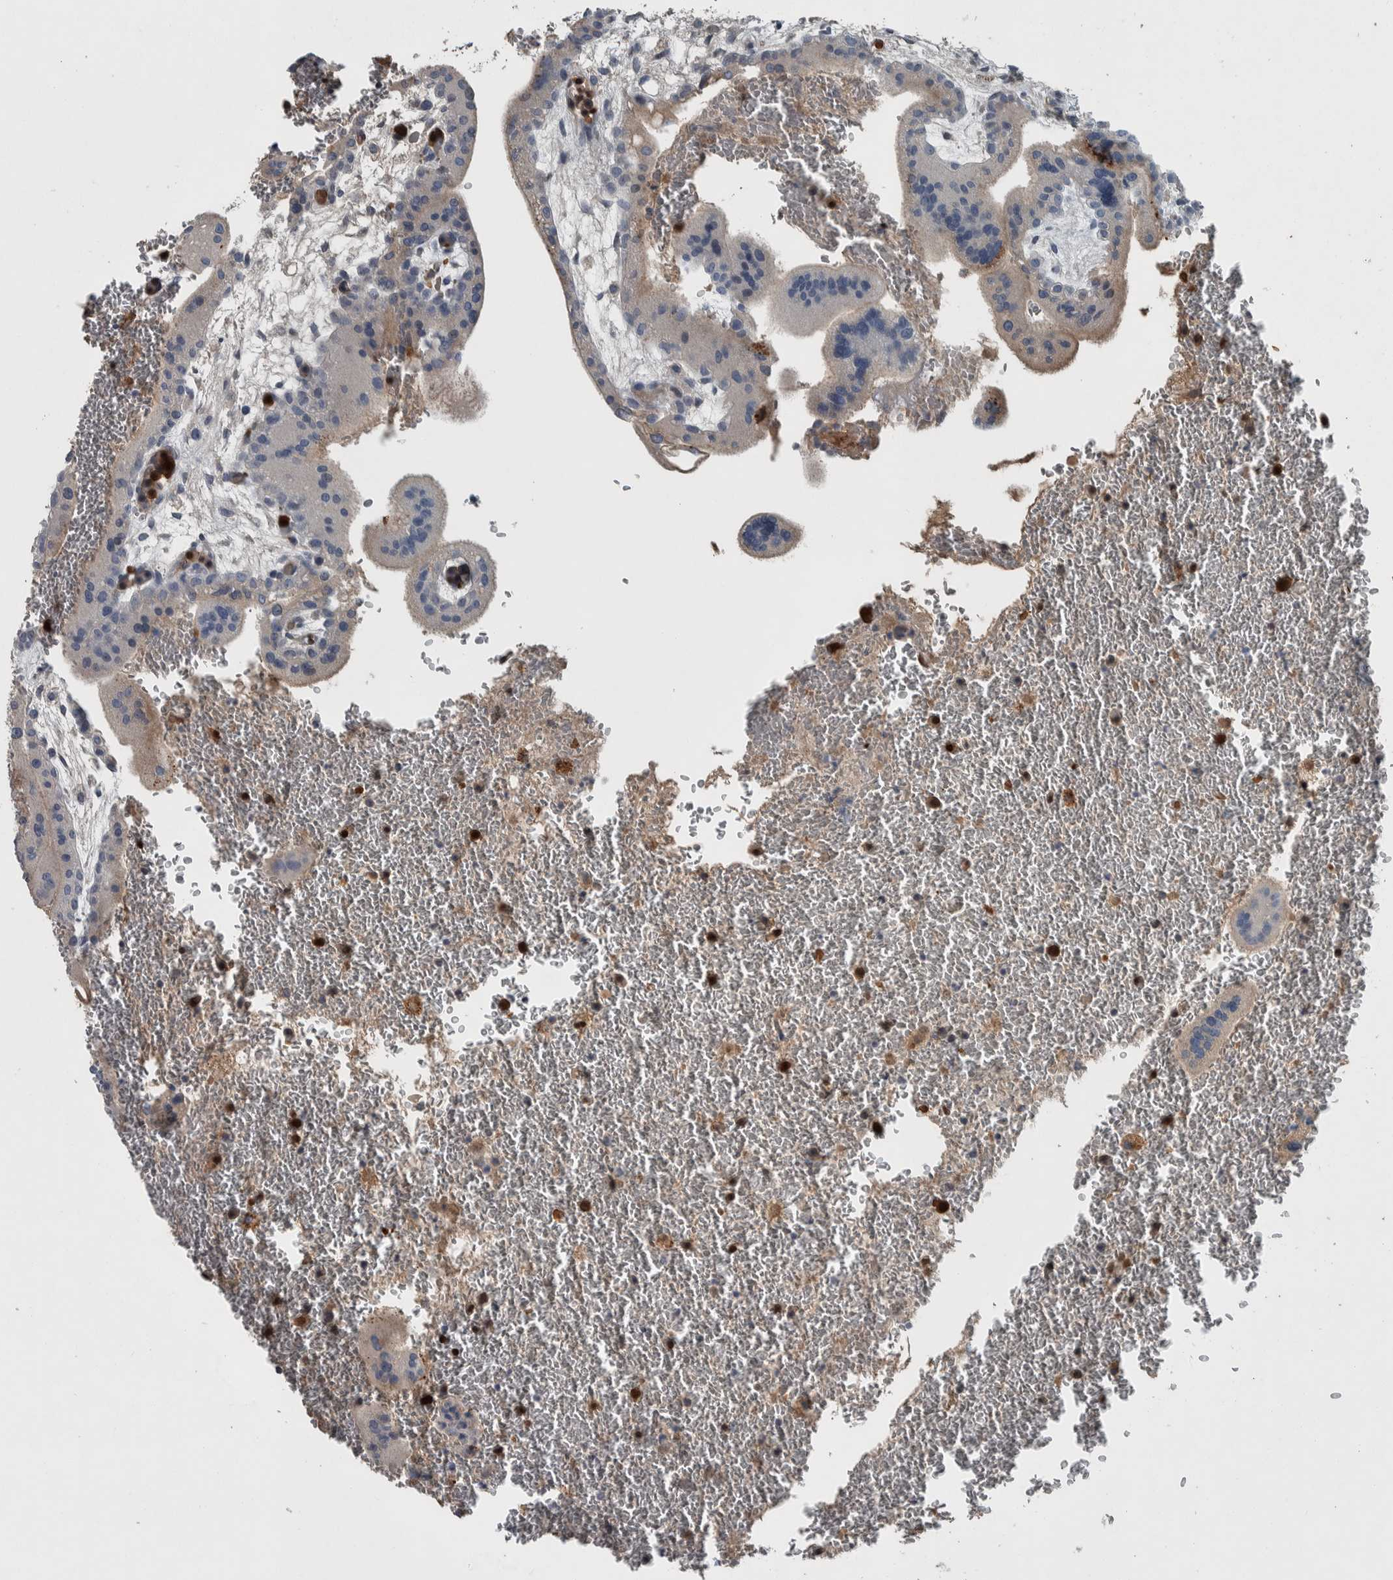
{"staining": {"intensity": "moderate", "quantity": "25%-75%", "location": "cytoplasmic/membranous"}, "tissue": "placenta", "cell_type": "Trophoblastic cells", "image_type": "normal", "snomed": [{"axis": "morphology", "description": "Normal tissue, NOS"}, {"axis": "topography", "description": "Placenta"}], "caption": "Protein positivity by IHC shows moderate cytoplasmic/membranous positivity in approximately 25%-75% of trophoblastic cells in normal placenta. Ihc stains the protein in brown and the nuclei are stained blue.", "gene": "SERPINC1", "patient": {"sex": "female", "age": 35}}